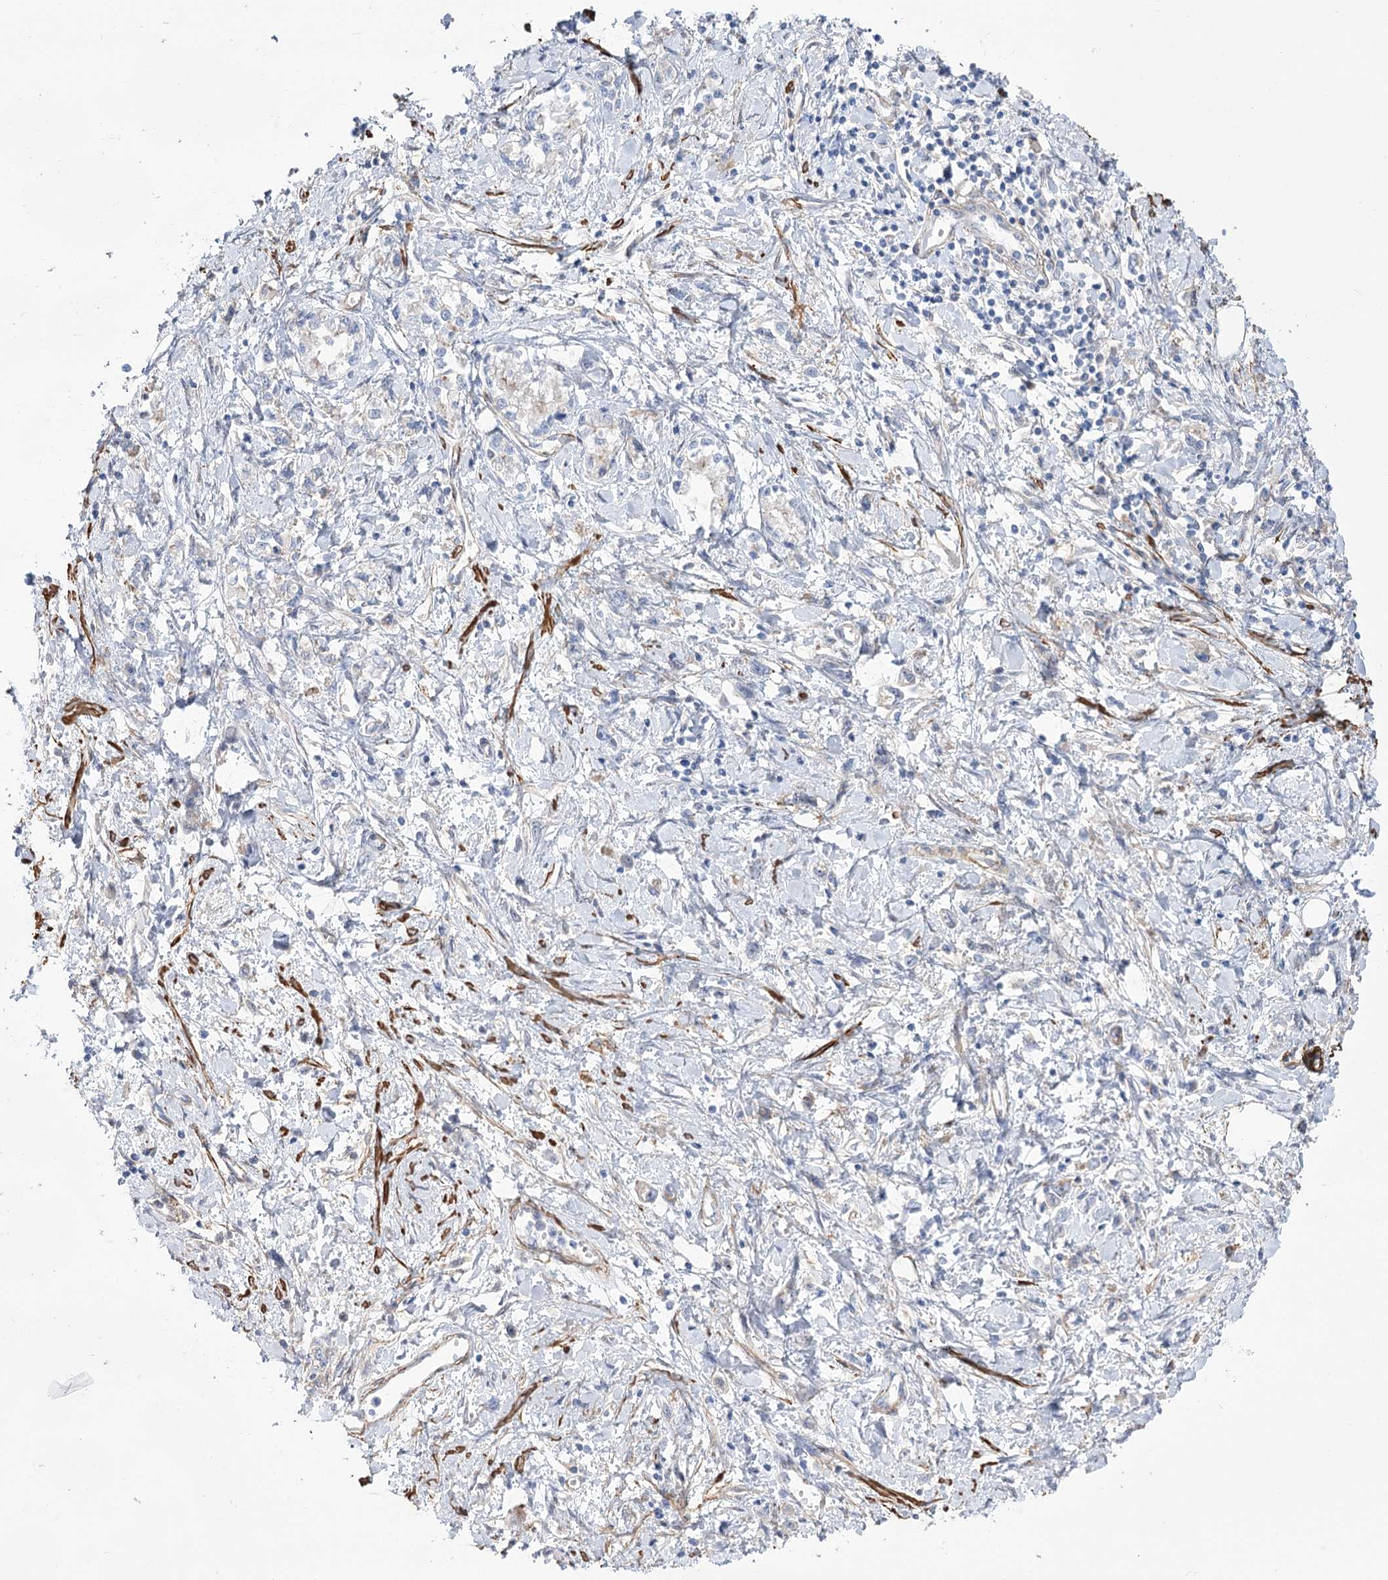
{"staining": {"intensity": "negative", "quantity": "none", "location": "none"}, "tissue": "stomach cancer", "cell_type": "Tumor cells", "image_type": "cancer", "snomed": [{"axis": "morphology", "description": "Adenocarcinoma, NOS"}, {"axis": "topography", "description": "Stomach"}], "caption": "An immunohistochemistry (IHC) histopathology image of stomach cancer (adenocarcinoma) is shown. There is no staining in tumor cells of stomach cancer (adenocarcinoma).", "gene": "WASHC3", "patient": {"sex": "female", "age": 76}}